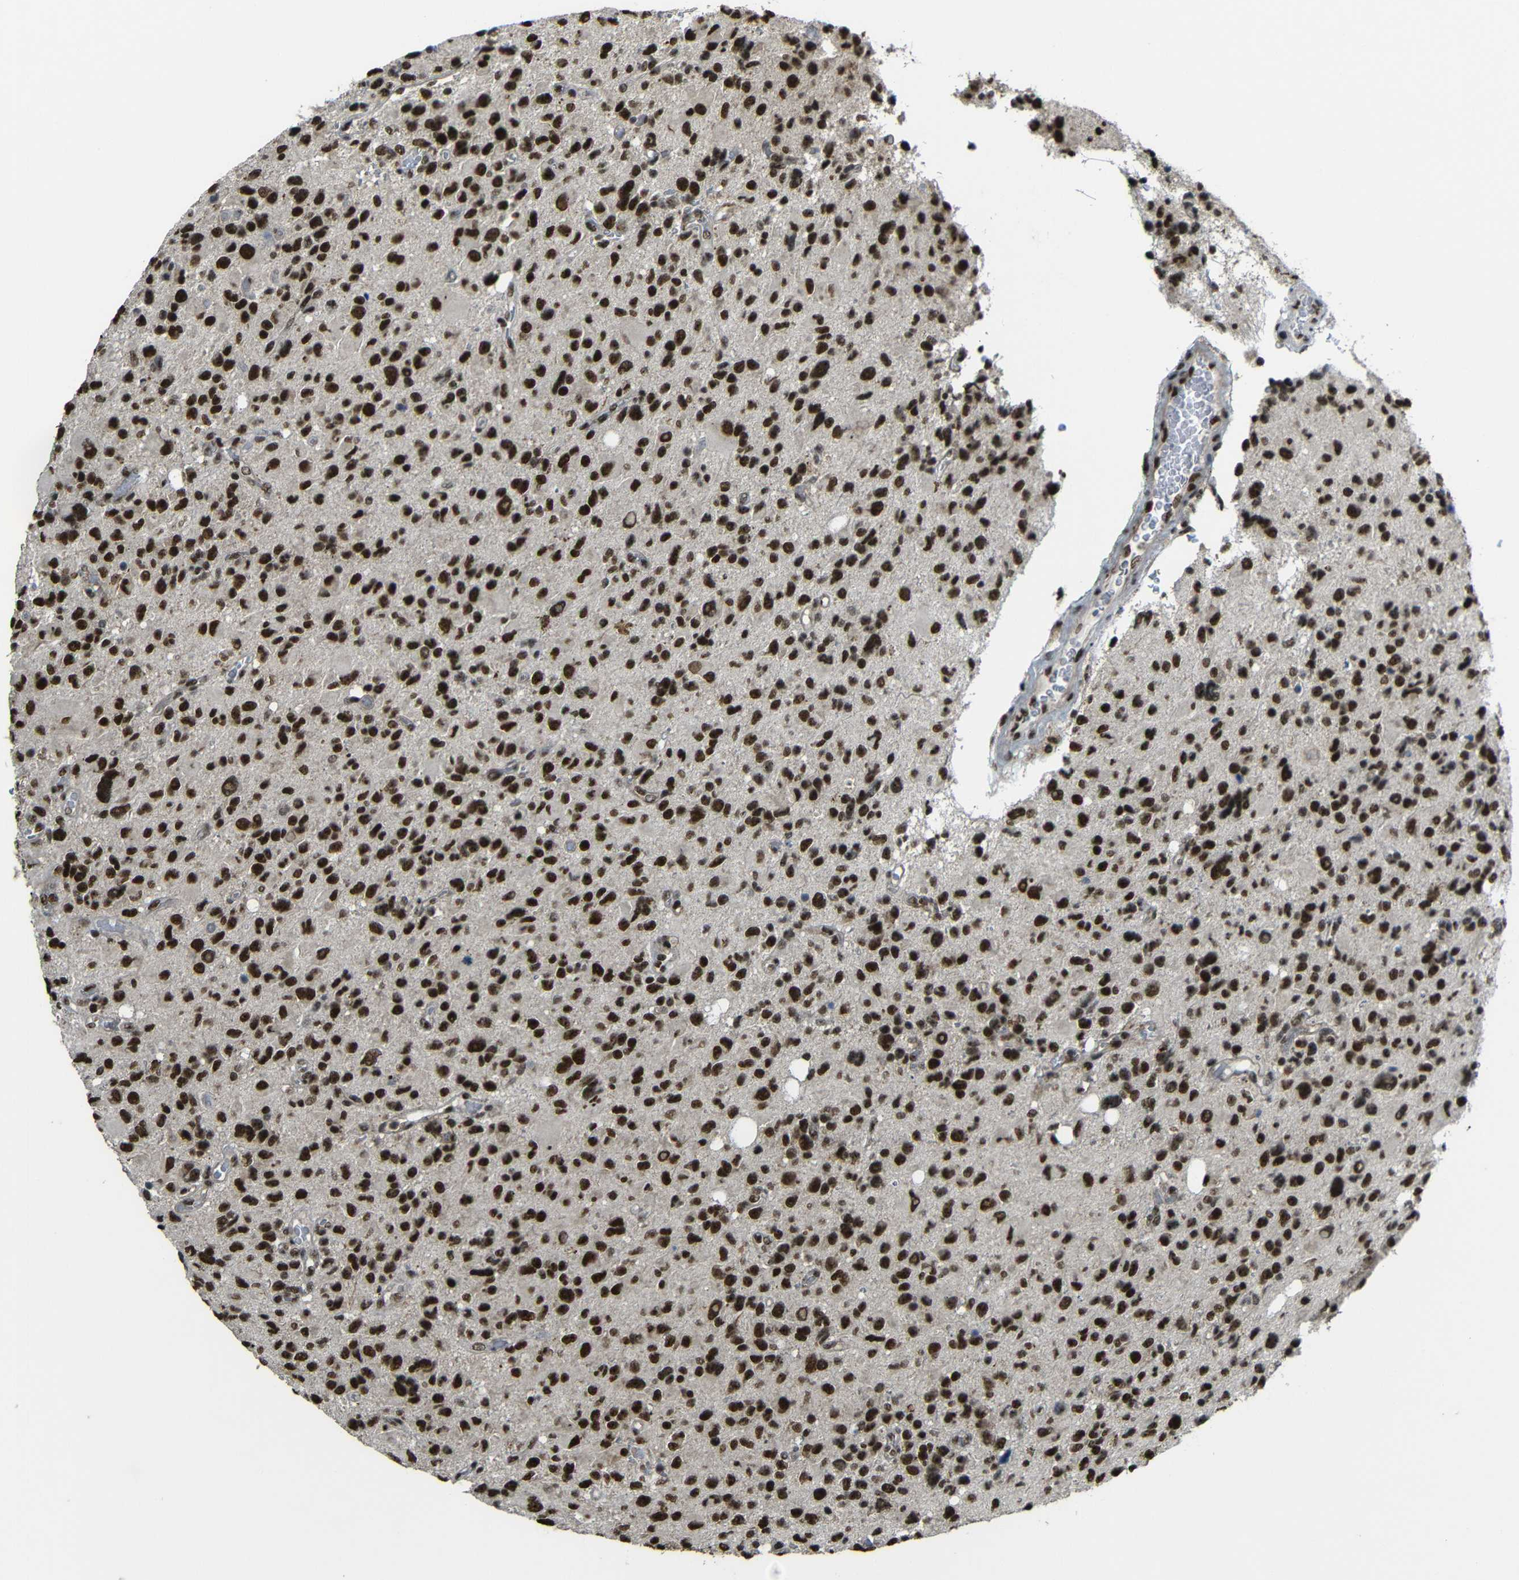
{"staining": {"intensity": "strong", "quantity": ">75%", "location": "nuclear"}, "tissue": "glioma", "cell_type": "Tumor cells", "image_type": "cancer", "snomed": [{"axis": "morphology", "description": "Glioma, malignant, High grade"}, {"axis": "topography", "description": "Brain"}], "caption": "The micrograph demonstrates a brown stain indicating the presence of a protein in the nuclear of tumor cells in malignant glioma (high-grade).", "gene": "TCF7L2", "patient": {"sex": "male", "age": 48}}